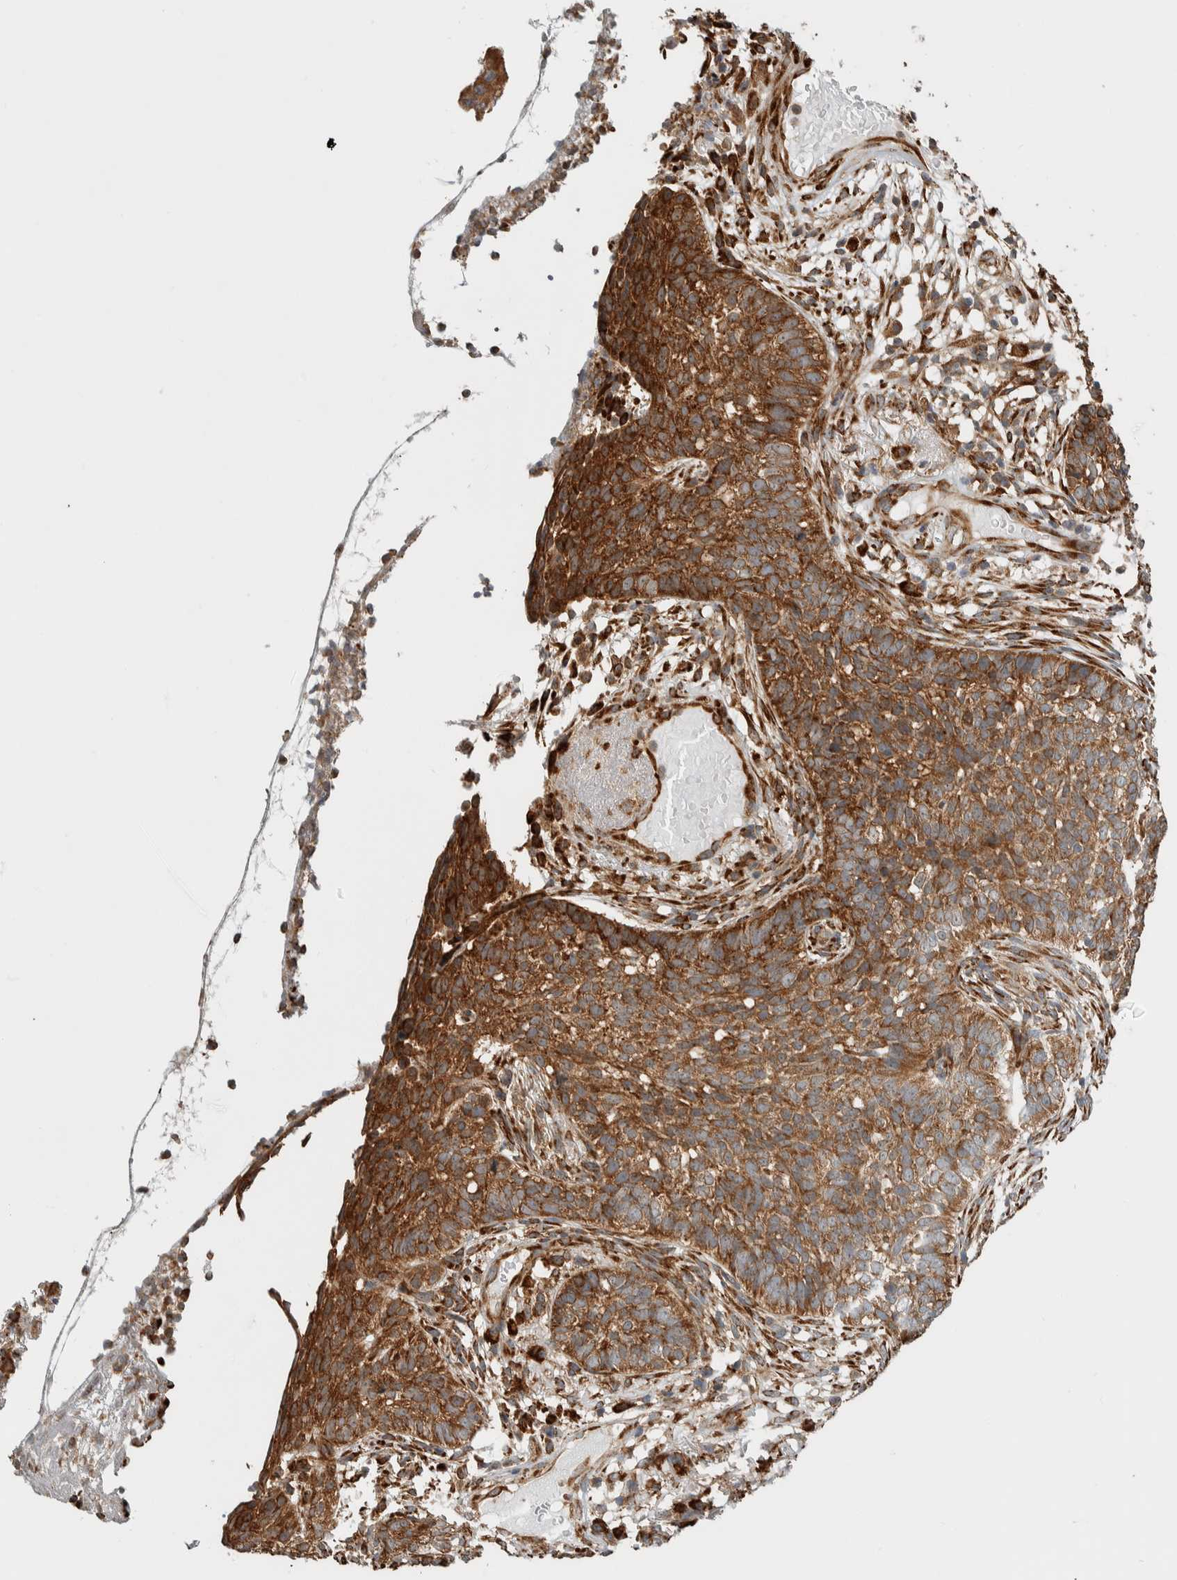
{"staining": {"intensity": "strong", "quantity": ">75%", "location": "cytoplasmic/membranous"}, "tissue": "skin cancer", "cell_type": "Tumor cells", "image_type": "cancer", "snomed": [{"axis": "morphology", "description": "Basal cell carcinoma"}, {"axis": "topography", "description": "Skin"}], "caption": "Skin basal cell carcinoma stained for a protein shows strong cytoplasmic/membranous positivity in tumor cells. (DAB IHC, brown staining for protein, blue staining for nuclei).", "gene": "EIF3H", "patient": {"sex": "male", "age": 85}}